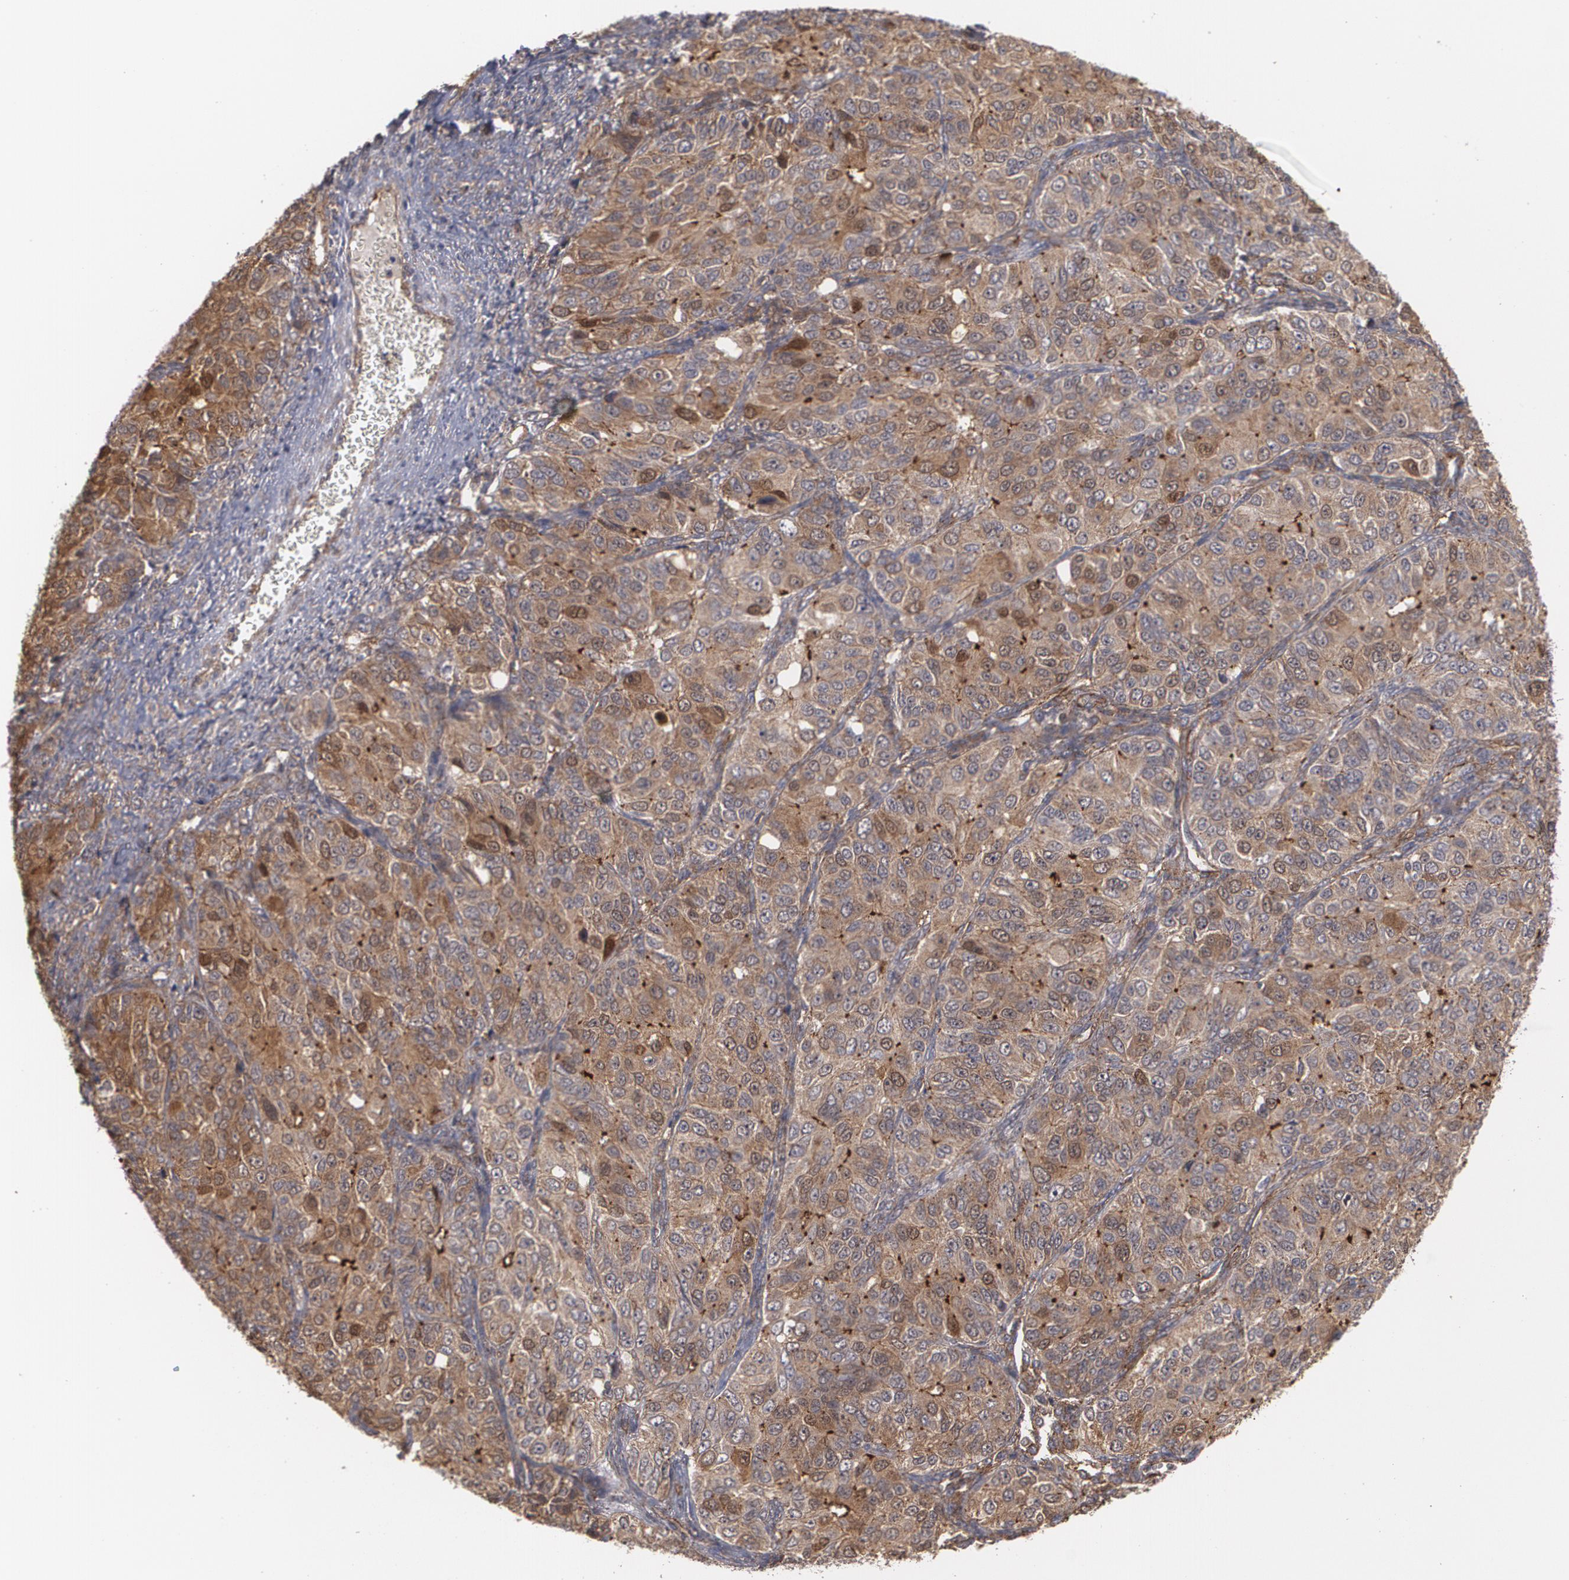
{"staining": {"intensity": "moderate", "quantity": ">75%", "location": "cytoplasmic/membranous"}, "tissue": "ovarian cancer", "cell_type": "Tumor cells", "image_type": "cancer", "snomed": [{"axis": "morphology", "description": "Carcinoma, endometroid"}, {"axis": "topography", "description": "Ovary"}], "caption": "High-magnification brightfield microscopy of ovarian cancer (endometroid carcinoma) stained with DAB (brown) and counterstained with hematoxylin (blue). tumor cells exhibit moderate cytoplasmic/membranous expression is seen in approximately>75% of cells.", "gene": "TJP1", "patient": {"sex": "female", "age": 51}}